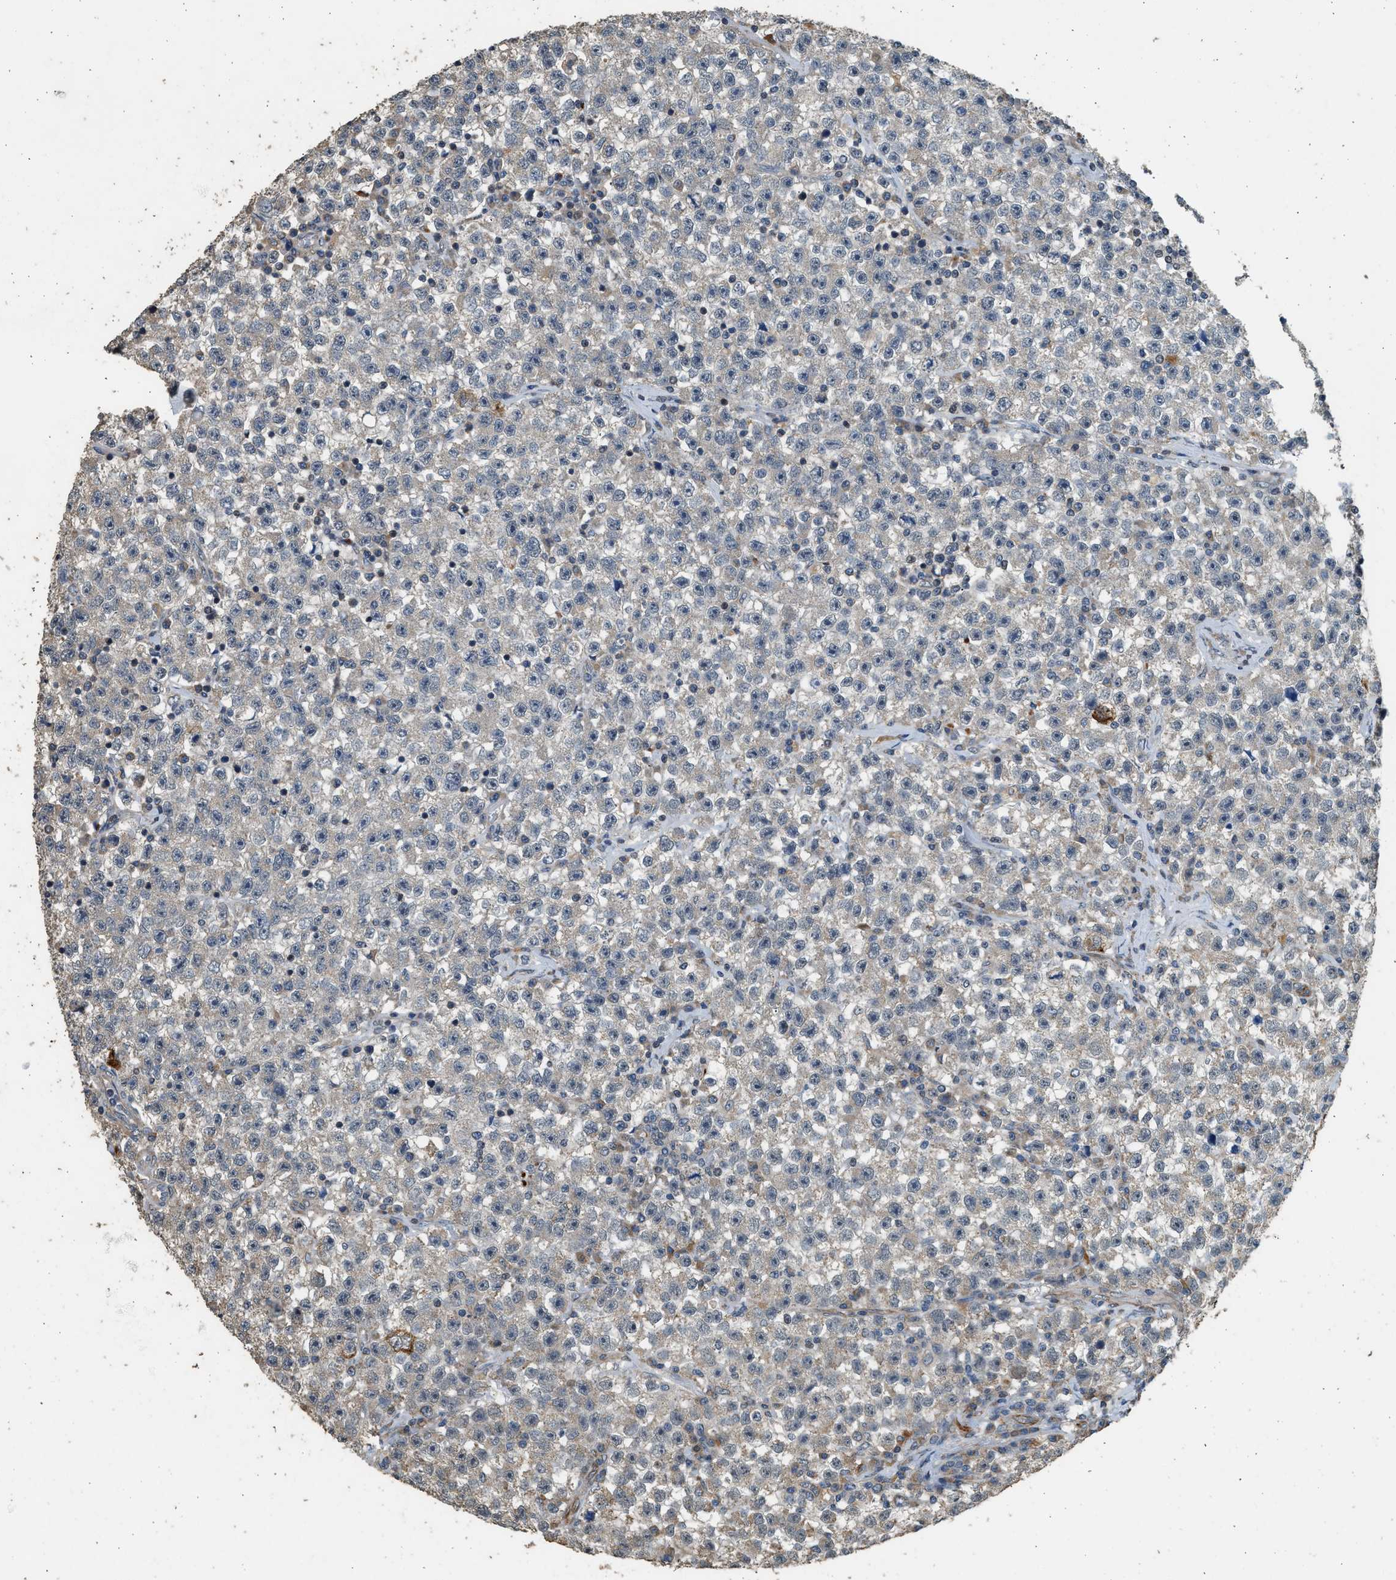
{"staining": {"intensity": "negative", "quantity": "none", "location": "none"}, "tissue": "testis cancer", "cell_type": "Tumor cells", "image_type": "cancer", "snomed": [{"axis": "morphology", "description": "Seminoma, NOS"}, {"axis": "topography", "description": "Testis"}], "caption": "Immunohistochemistry (IHC) photomicrograph of human testis cancer stained for a protein (brown), which displays no positivity in tumor cells.", "gene": "PCLO", "patient": {"sex": "male", "age": 22}}